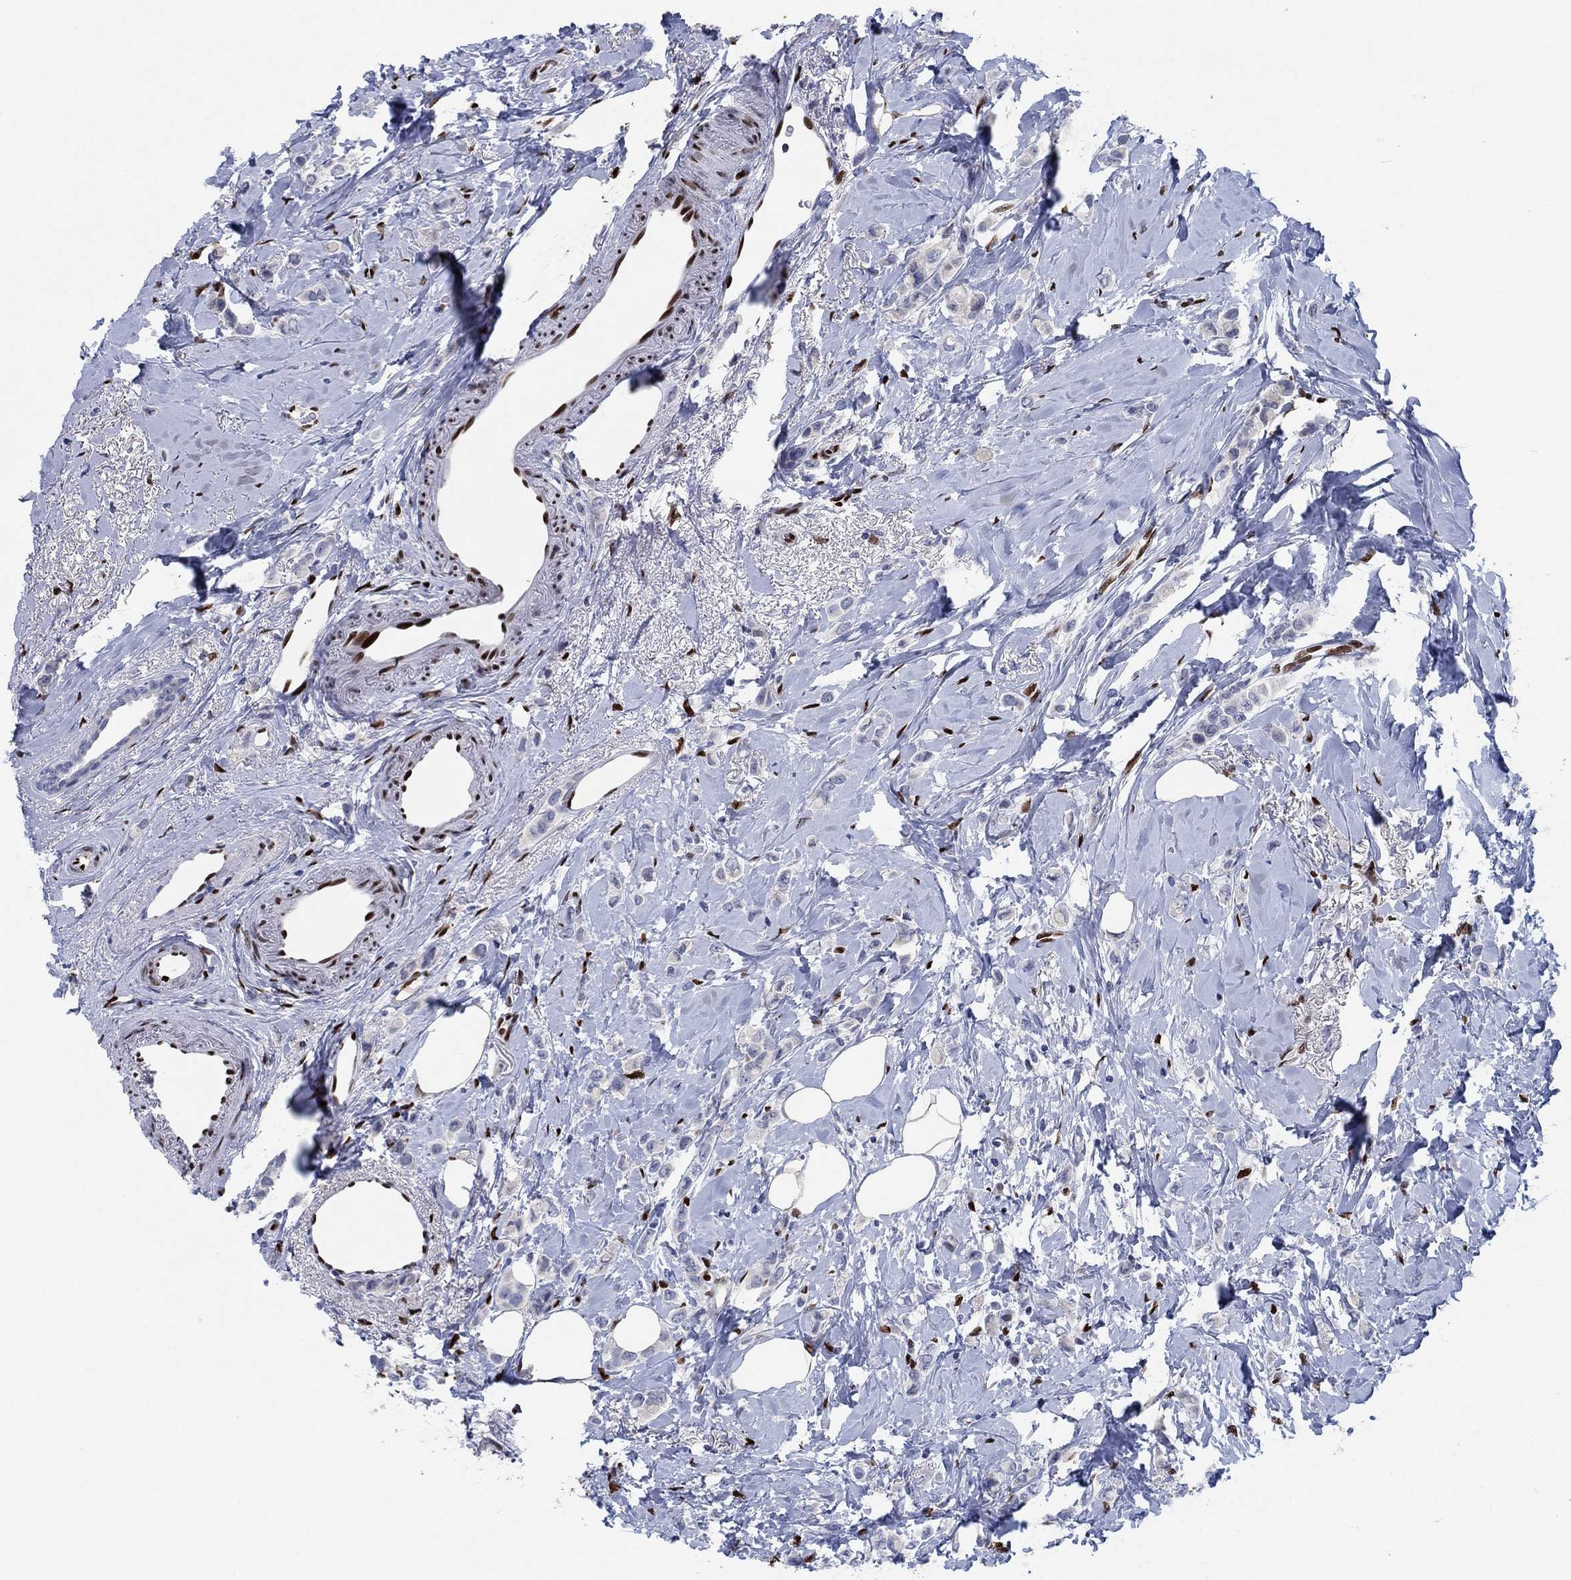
{"staining": {"intensity": "negative", "quantity": "none", "location": "none"}, "tissue": "breast cancer", "cell_type": "Tumor cells", "image_type": "cancer", "snomed": [{"axis": "morphology", "description": "Lobular carcinoma"}, {"axis": "topography", "description": "Breast"}], "caption": "Lobular carcinoma (breast) stained for a protein using immunohistochemistry (IHC) shows no staining tumor cells.", "gene": "ZEB1", "patient": {"sex": "female", "age": 66}}